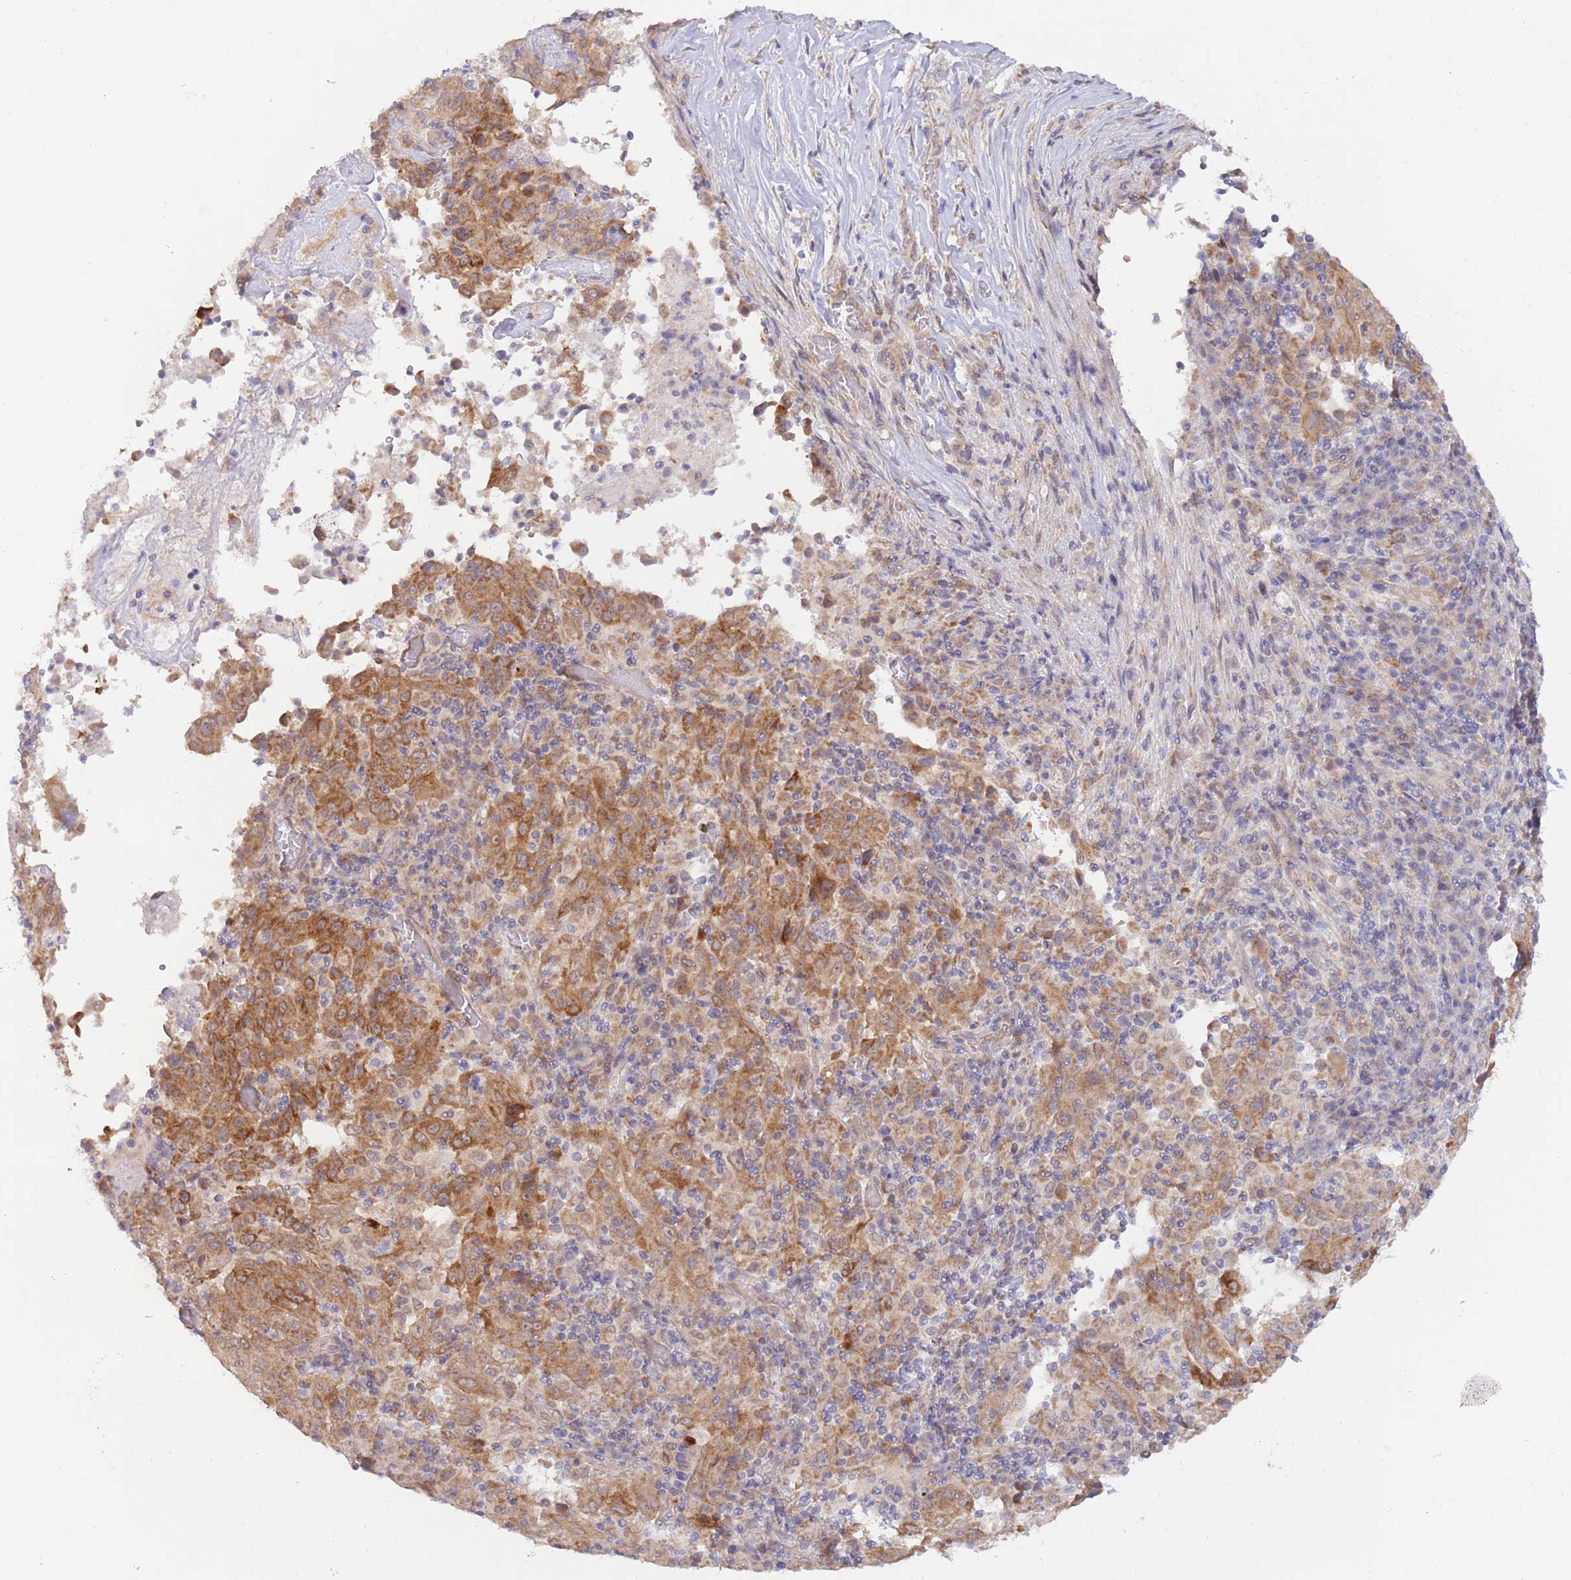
{"staining": {"intensity": "moderate", "quantity": ">75%", "location": "cytoplasmic/membranous"}, "tissue": "pancreatic cancer", "cell_type": "Tumor cells", "image_type": "cancer", "snomed": [{"axis": "morphology", "description": "Adenocarcinoma, NOS"}, {"axis": "topography", "description": "Pancreas"}], "caption": "Brown immunohistochemical staining in human pancreatic adenocarcinoma demonstrates moderate cytoplasmic/membranous expression in approximately >75% of tumor cells. The protein is shown in brown color, while the nuclei are stained blue.", "gene": "UQCC3", "patient": {"sex": "male", "age": 63}}